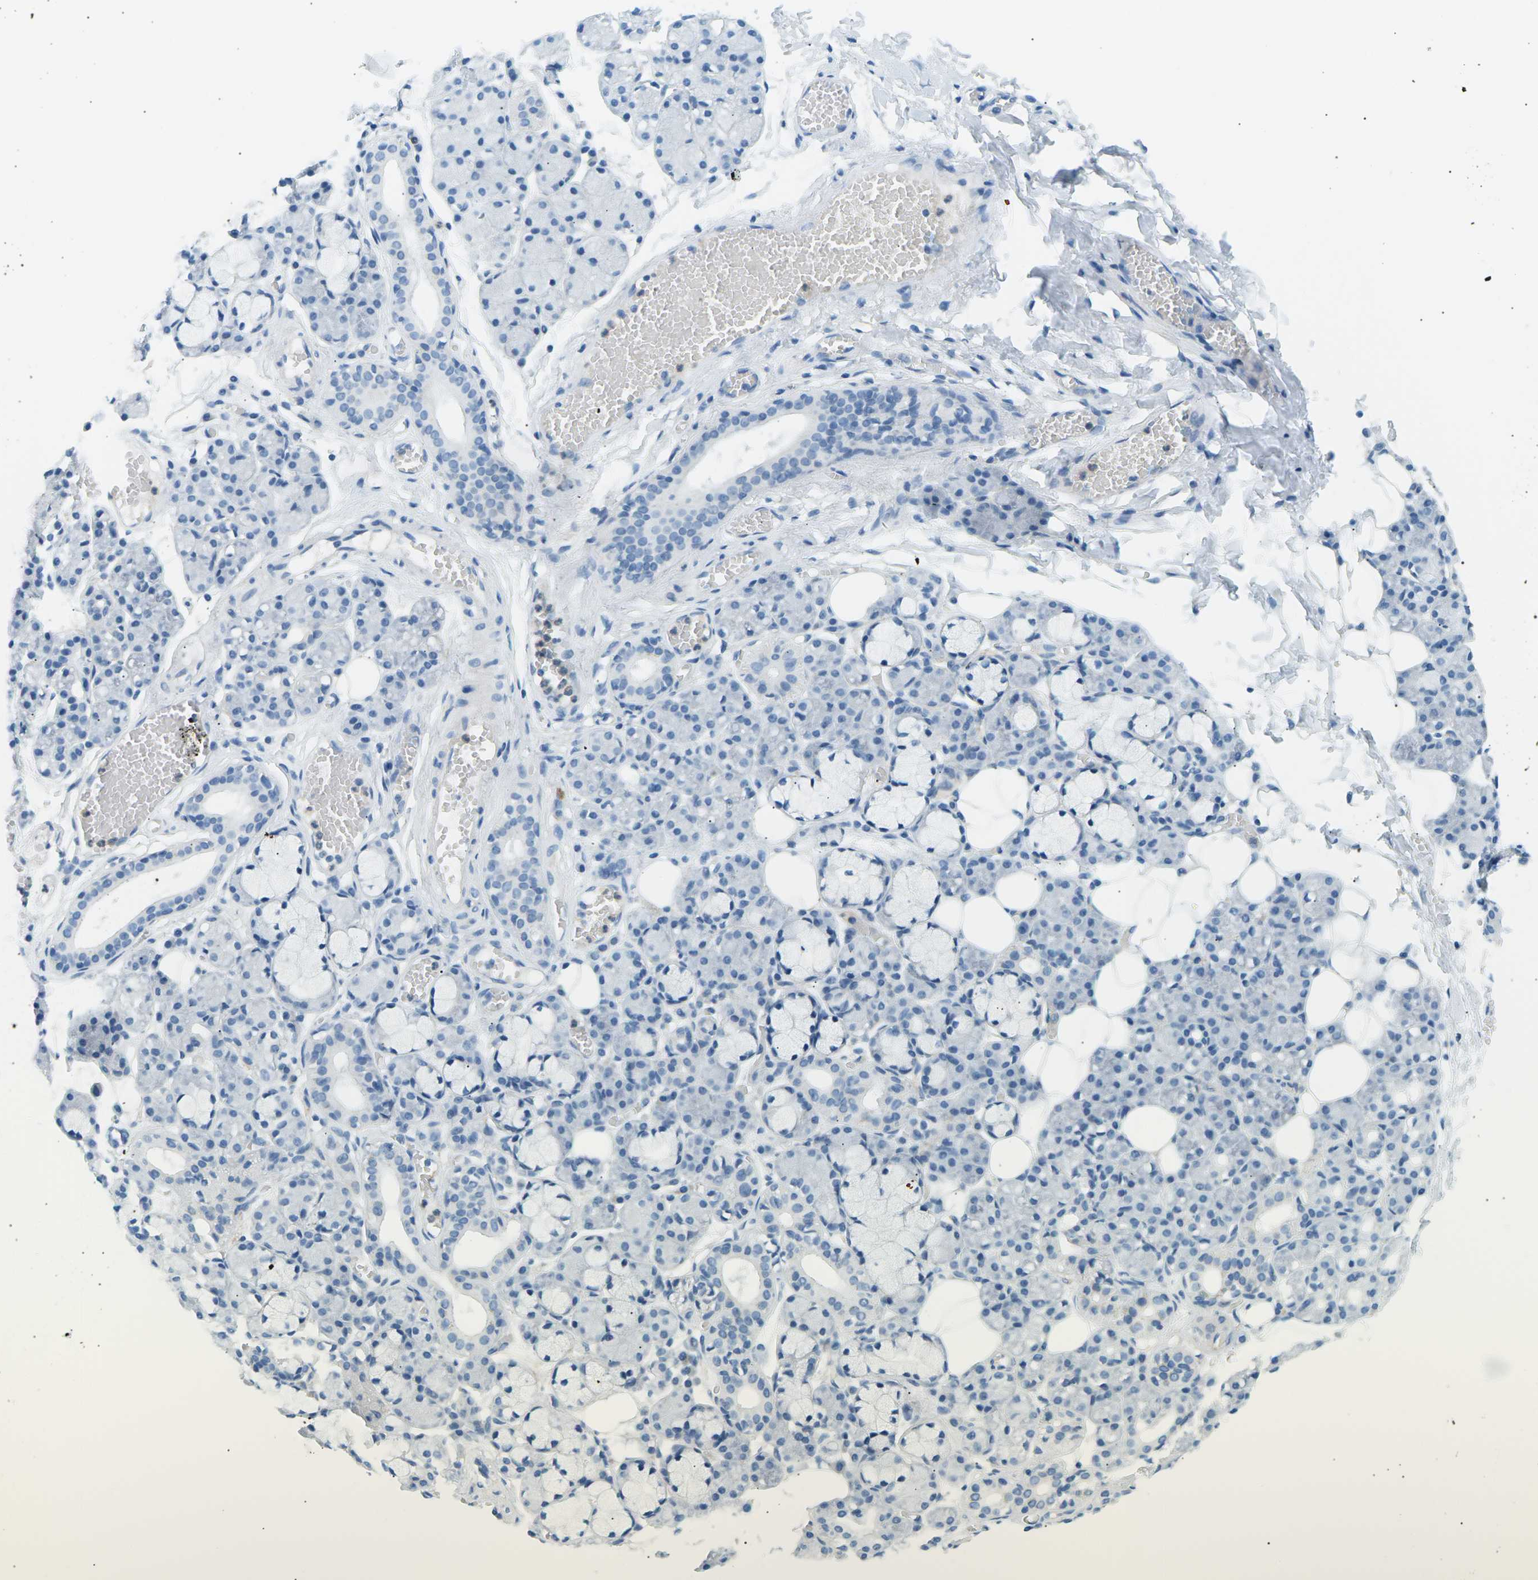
{"staining": {"intensity": "negative", "quantity": "none", "location": "none"}, "tissue": "salivary gland", "cell_type": "Glandular cells", "image_type": "normal", "snomed": [{"axis": "morphology", "description": "Normal tissue, NOS"}, {"axis": "topography", "description": "Salivary gland"}], "caption": "IHC of unremarkable salivary gland exhibits no positivity in glandular cells.", "gene": "SEPTIN5", "patient": {"sex": "male", "age": 63}}